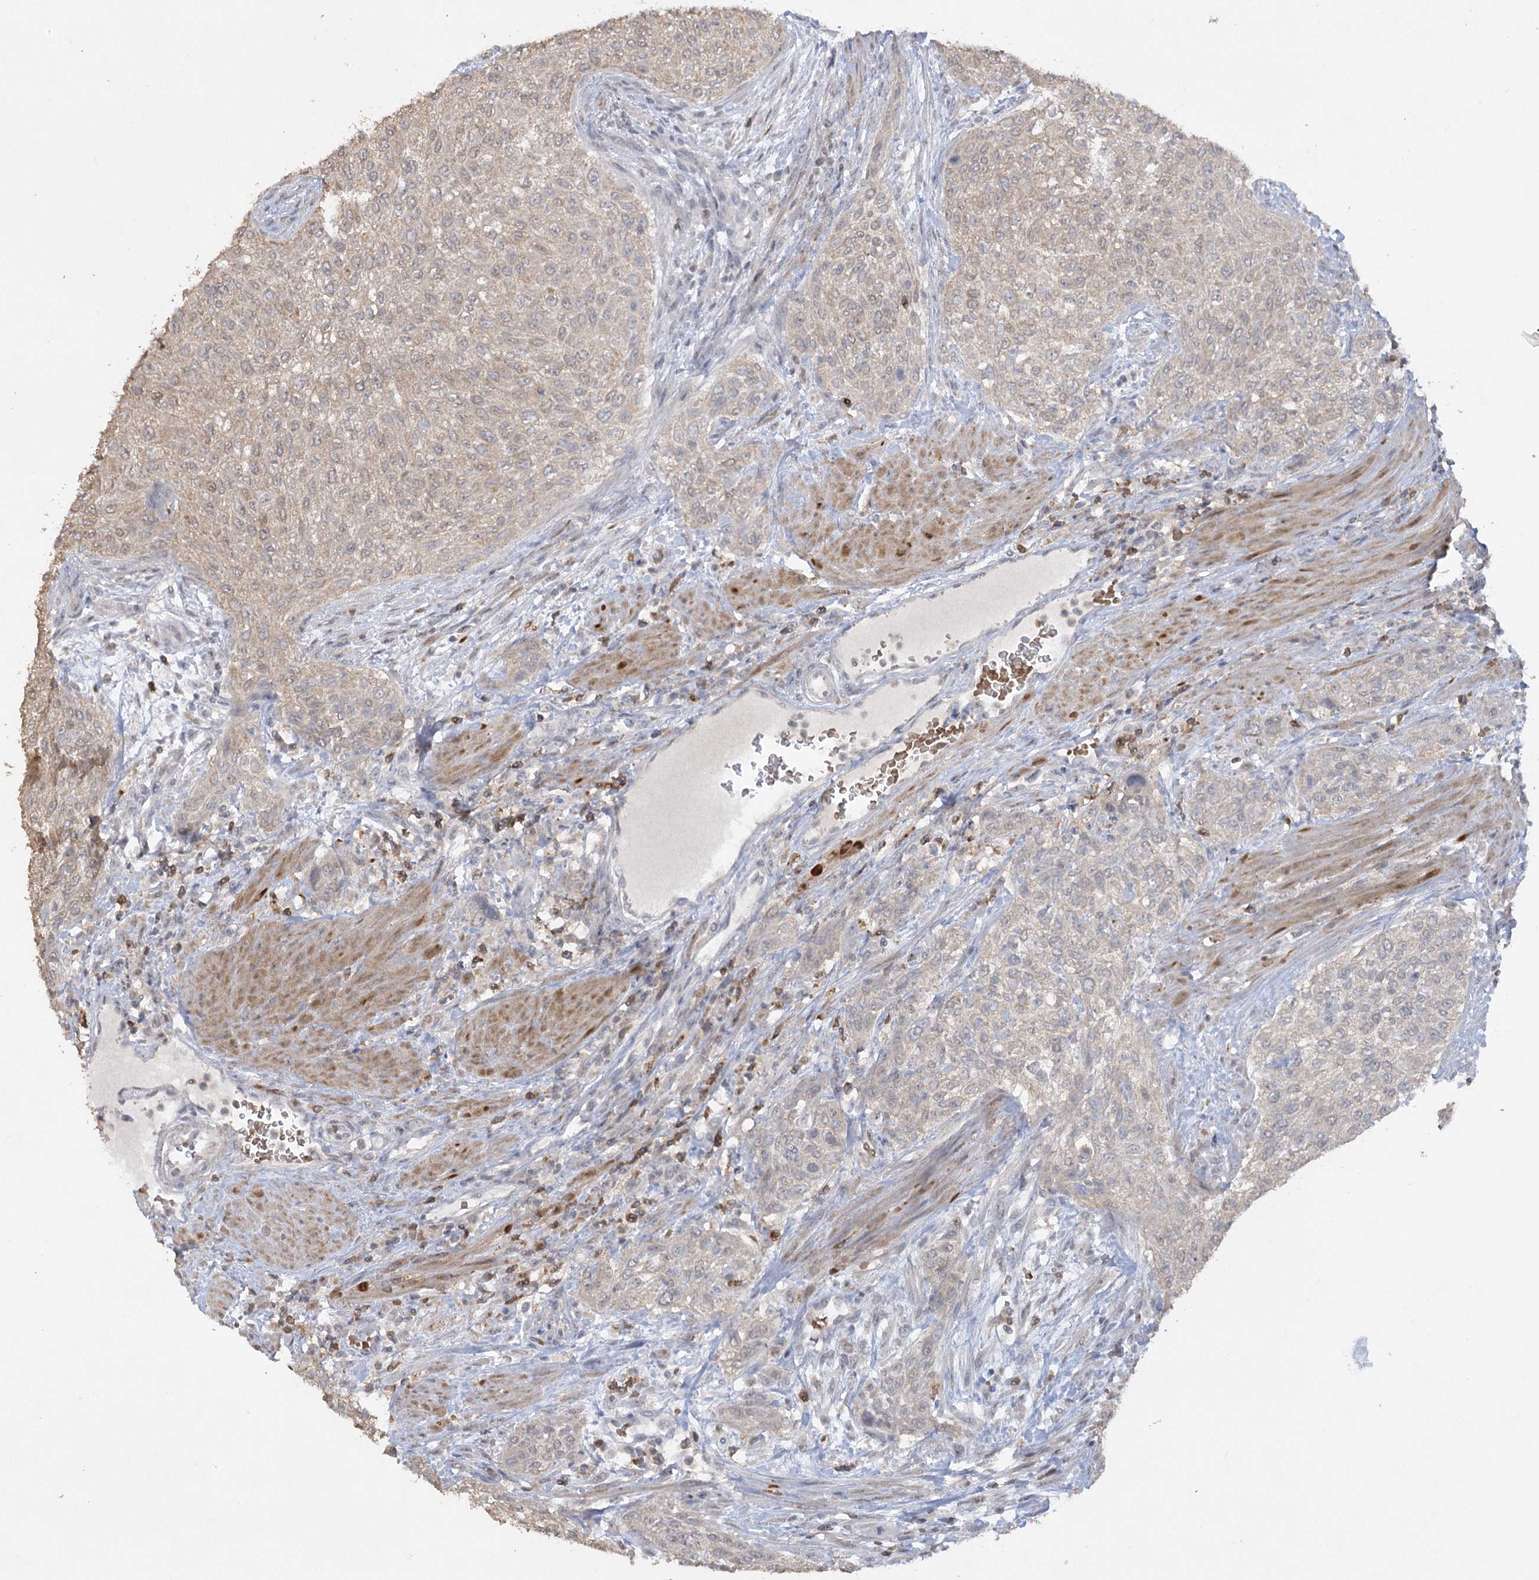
{"staining": {"intensity": "weak", "quantity": "<25%", "location": "cytoplasmic/membranous"}, "tissue": "urothelial cancer", "cell_type": "Tumor cells", "image_type": "cancer", "snomed": [{"axis": "morphology", "description": "Urothelial carcinoma, High grade"}, {"axis": "topography", "description": "Urinary bladder"}], "caption": "Tumor cells are negative for brown protein staining in high-grade urothelial carcinoma.", "gene": "TRAF3IP1", "patient": {"sex": "male", "age": 35}}